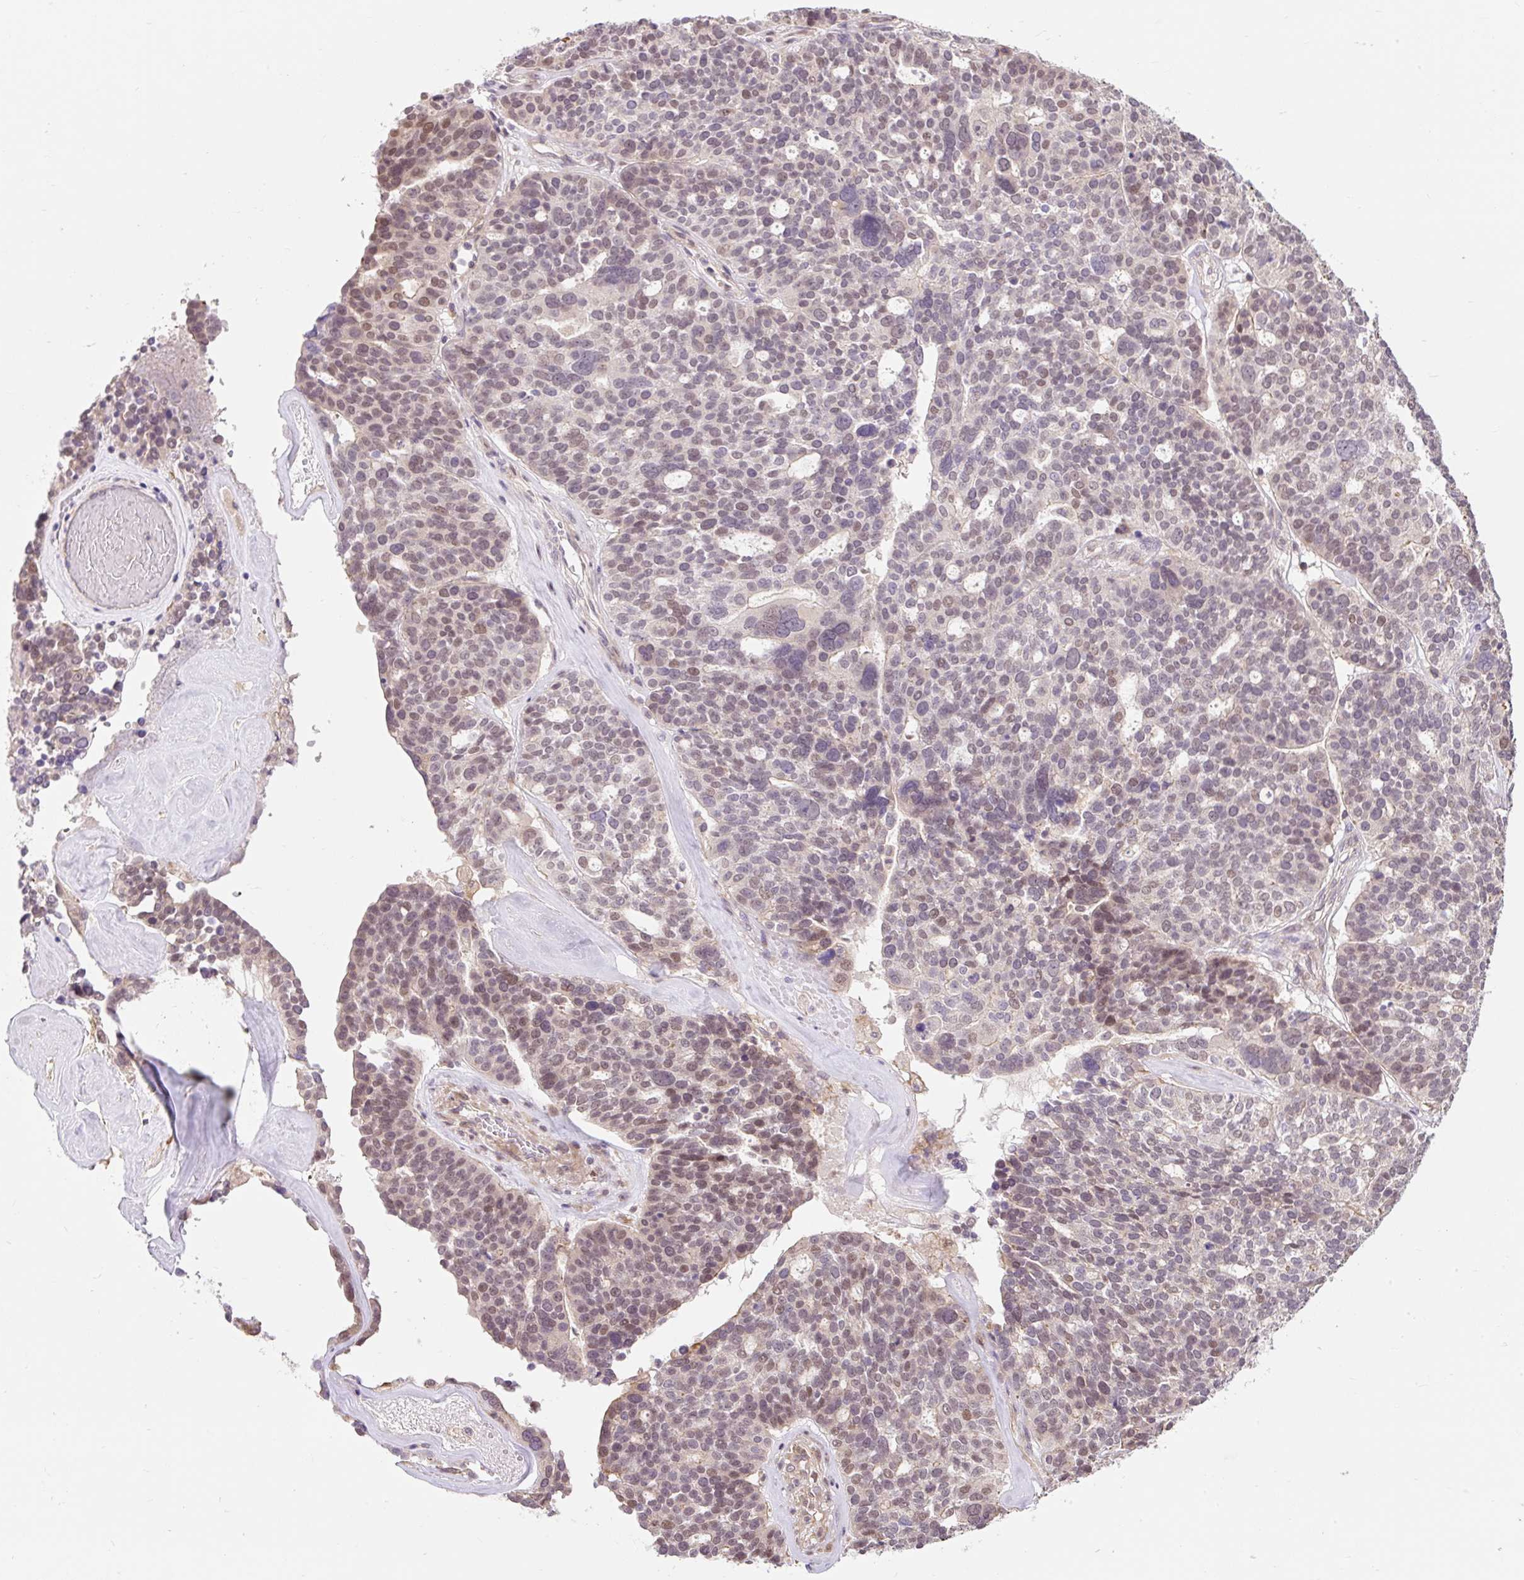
{"staining": {"intensity": "moderate", "quantity": "25%-75%", "location": "cytoplasmic/membranous,nuclear"}, "tissue": "ovarian cancer", "cell_type": "Tumor cells", "image_type": "cancer", "snomed": [{"axis": "morphology", "description": "Cystadenocarcinoma, serous, NOS"}, {"axis": "topography", "description": "Ovary"}], "caption": "IHC photomicrograph of neoplastic tissue: human ovarian cancer (serous cystadenocarcinoma) stained using IHC reveals medium levels of moderate protein expression localized specifically in the cytoplasmic/membranous and nuclear of tumor cells, appearing as a cytoplasmic/membranous and nuclear brown color.", "gene": "EMC10", "patient": {"sex": "female", "age": 59}}